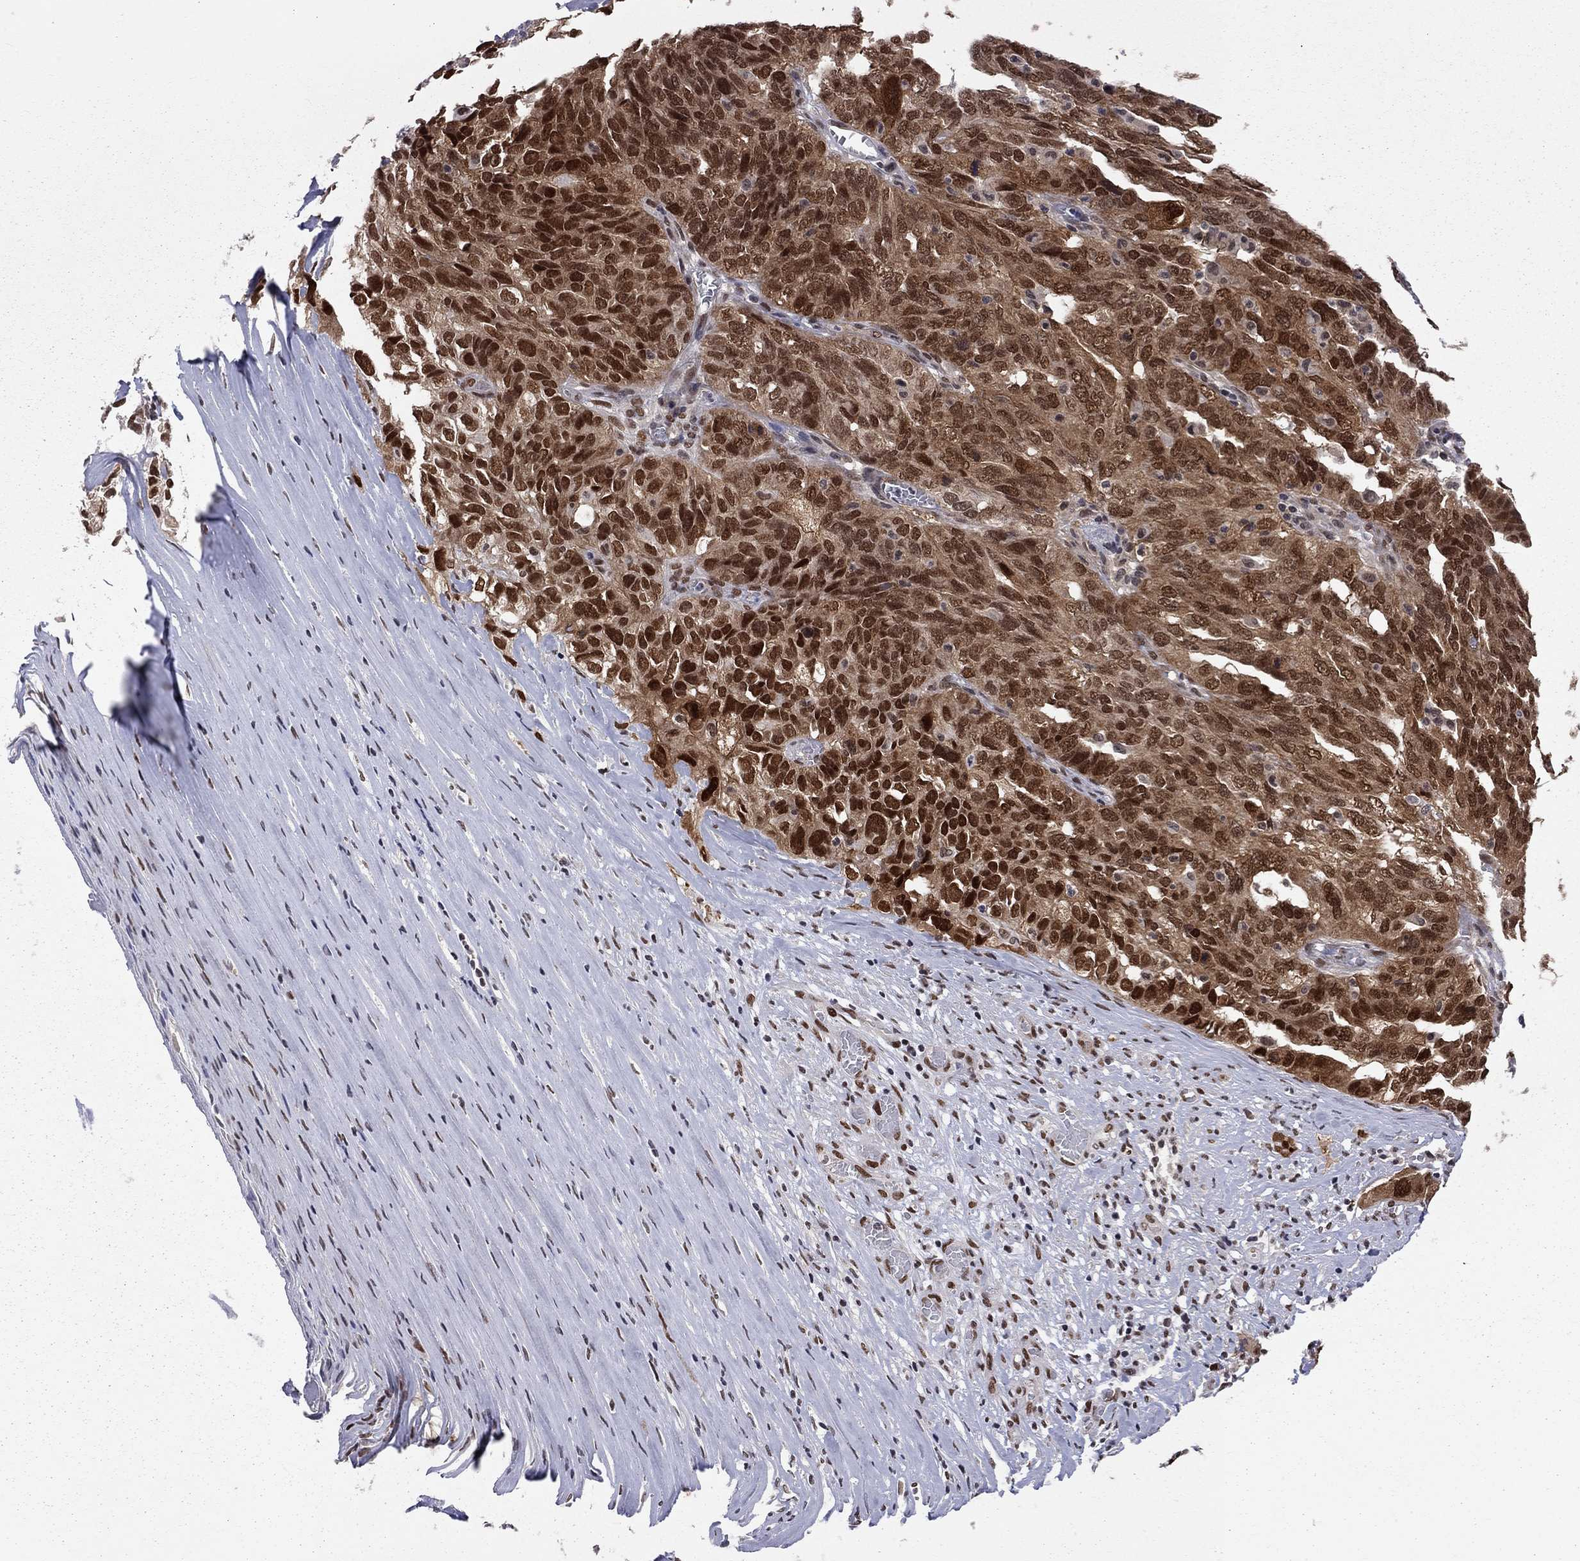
{"staining": {"intensity": "strong", "quantity": "25%-75%", "location": "nuclear"}, "tissue": "ovarian cancer", "cell_type": "Tumor cells", "image_type": "cancer", "snomed": [{"axis": "morphology", "description": "Carcinoma, endometroid"}, {"axis": "topography", "description": "Soft tissue"}, {"axis": "topography", "description": "Ovary"}], "caption": "Protein staining of endometroid carcinoma (ovarian) tissue displays strong nuclear positivity in about 25%-75% of tumor cells. (DAB = brown stain, brightfield microscopy at high magnification).", "gene": "SAP30L", "patient": {"sex": "female", "age": 52}}